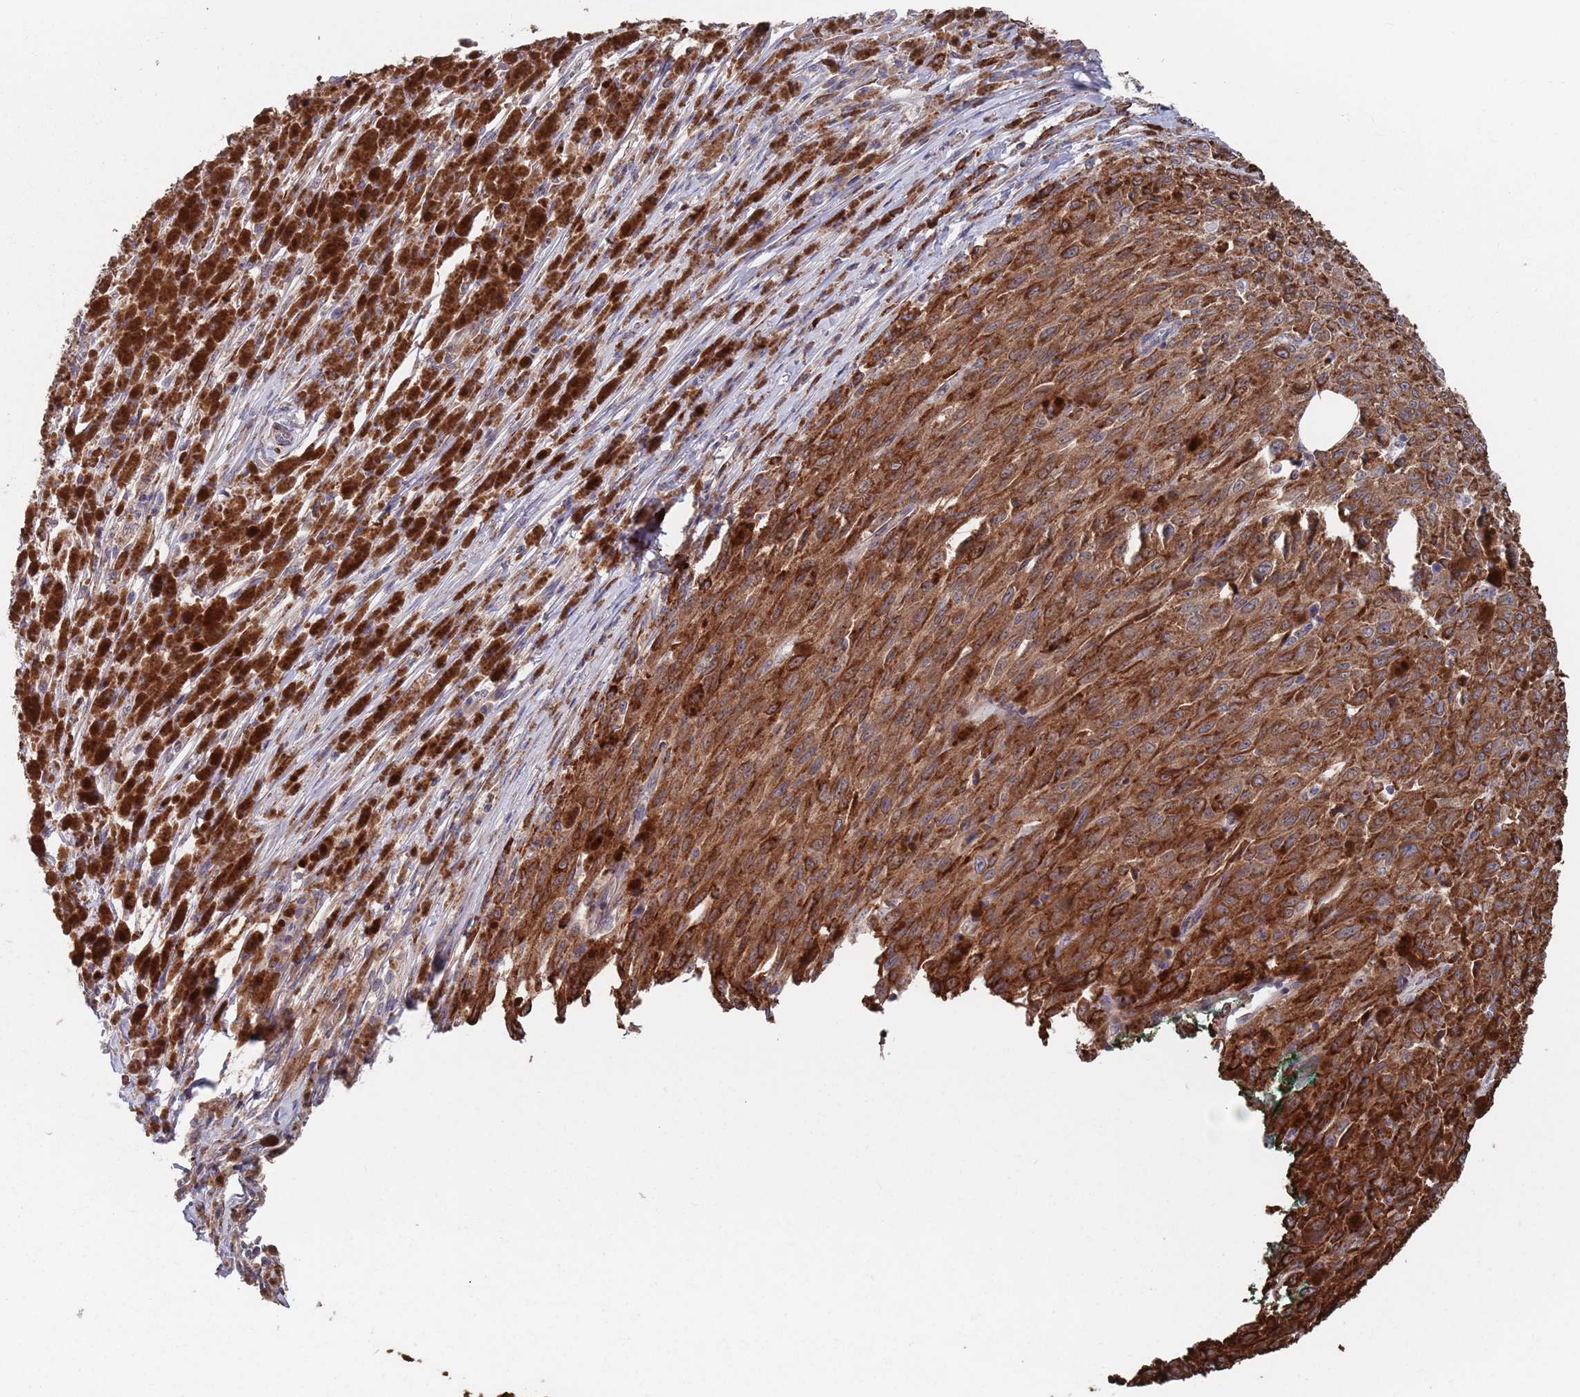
{"staining": {"intensity": "strong", "quantity": ">75%", "location": "cytoplasmic/membranous"}, "tissue": "melanoma", "cell_type": "Tumor cells", "image_type": "cancer", "snomed": [{"axis": "morphology", "description": "Malignant melanoma, NOS"}, {"axis": "topography", "description": "Skin"}], "caption": "Strong cytoplasmic/membranous staining is identified in approximately >75% of tumor cells in malignant melanoma.", "gene": "UNC45A", "patient": {"sex": "female", "age": 52}}